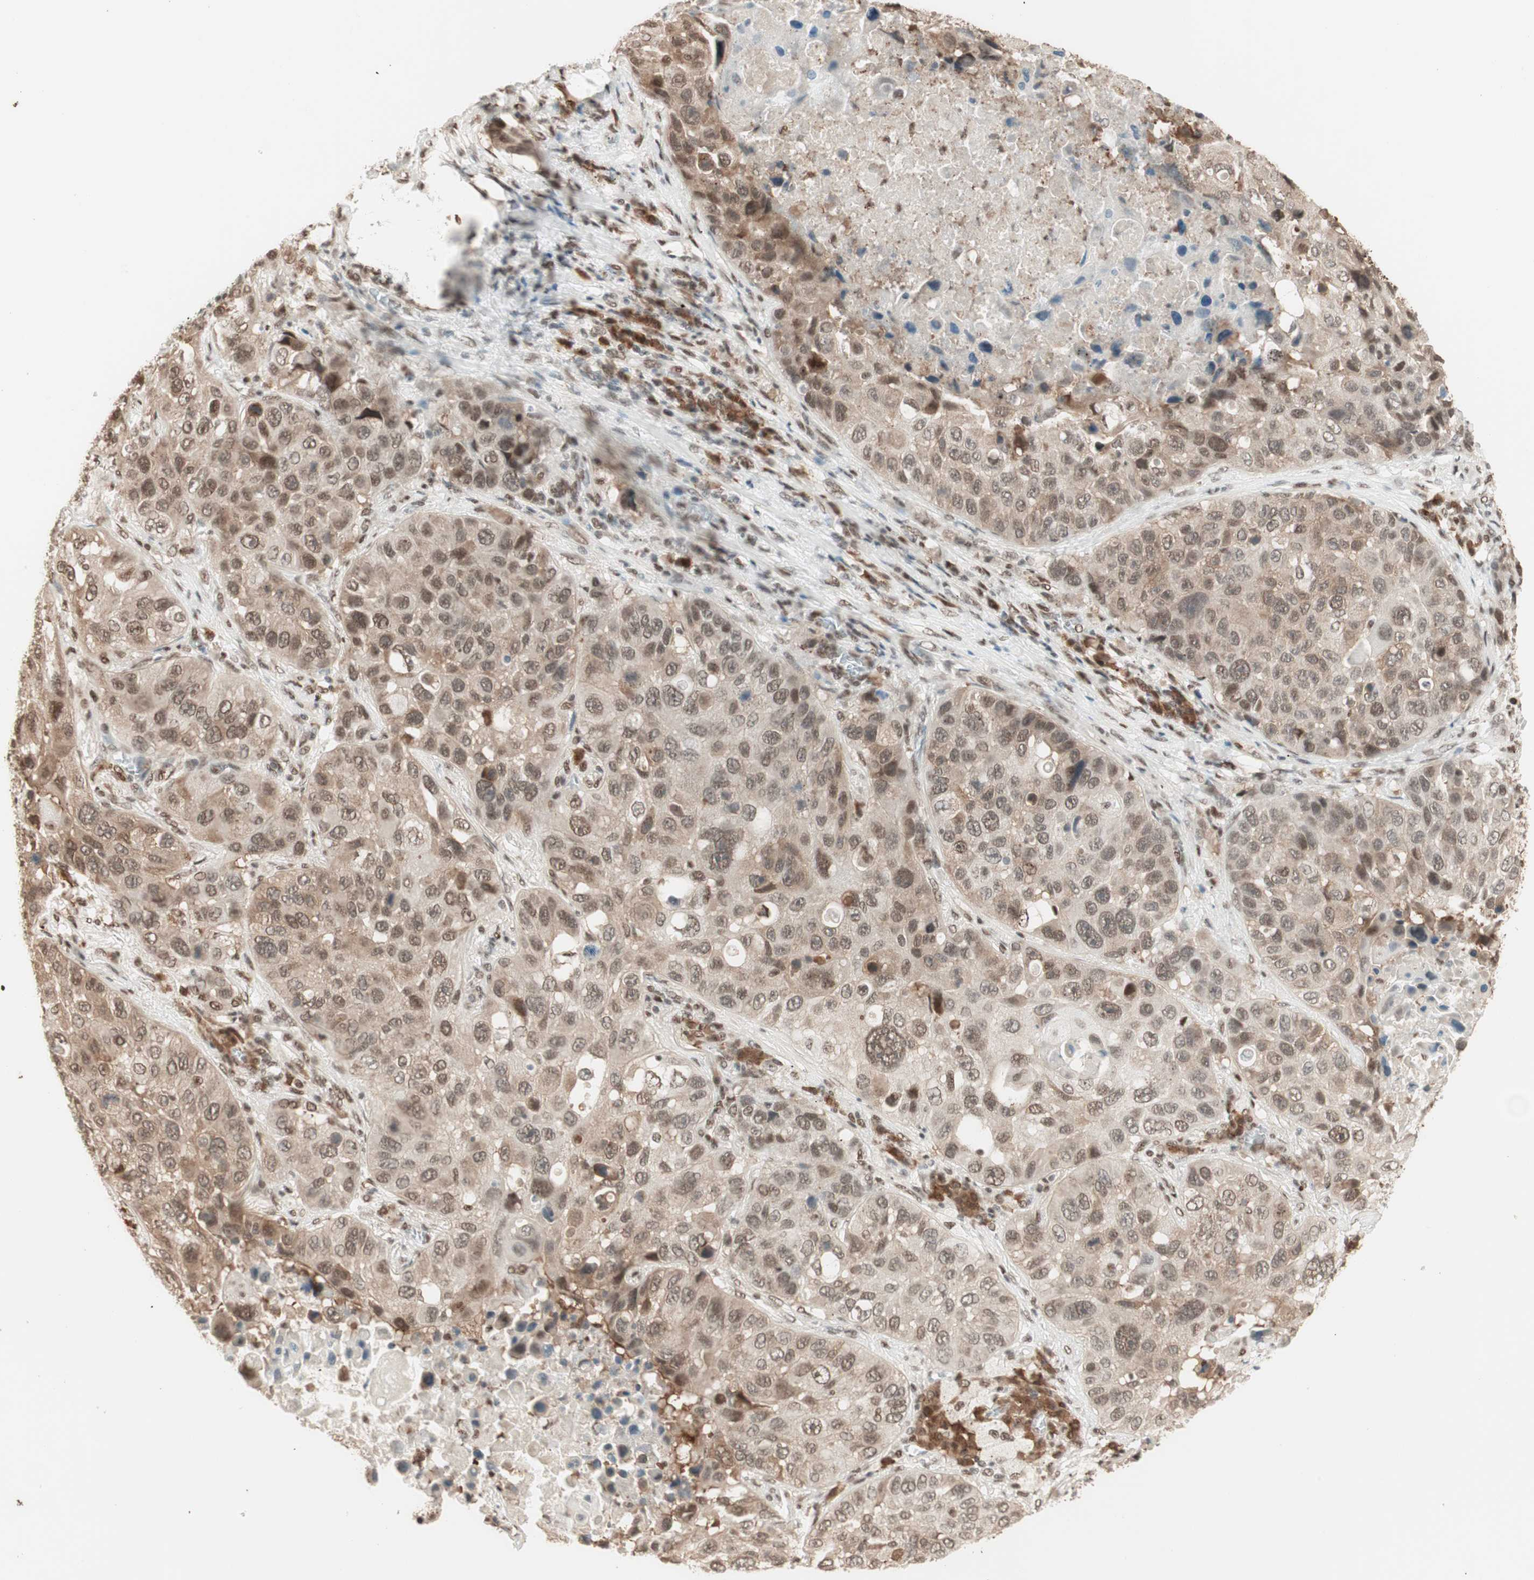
{"staining": {"intensity": "moderate", "quantity": ">75%", "location": "cytoplasmic/membranous,nuclear"}, "tissue": "lung cancer", "cell_type": "Tumor cells", "image_type": "cancer", "snomed": [{"axis": "morphology", "description": "Squamous cell carcinoma, NOS"}, {"axis": "topography", "description": "Lung"}], "caption": "Lung cancer tissue exhibits moderate cytoplasmic/membranous and nuclear expression in about >75% of tumor cells, visualized by immunohistochemistry.", "gene": "SMARCE1", "patient": {"sex": "male", "age": 57}}